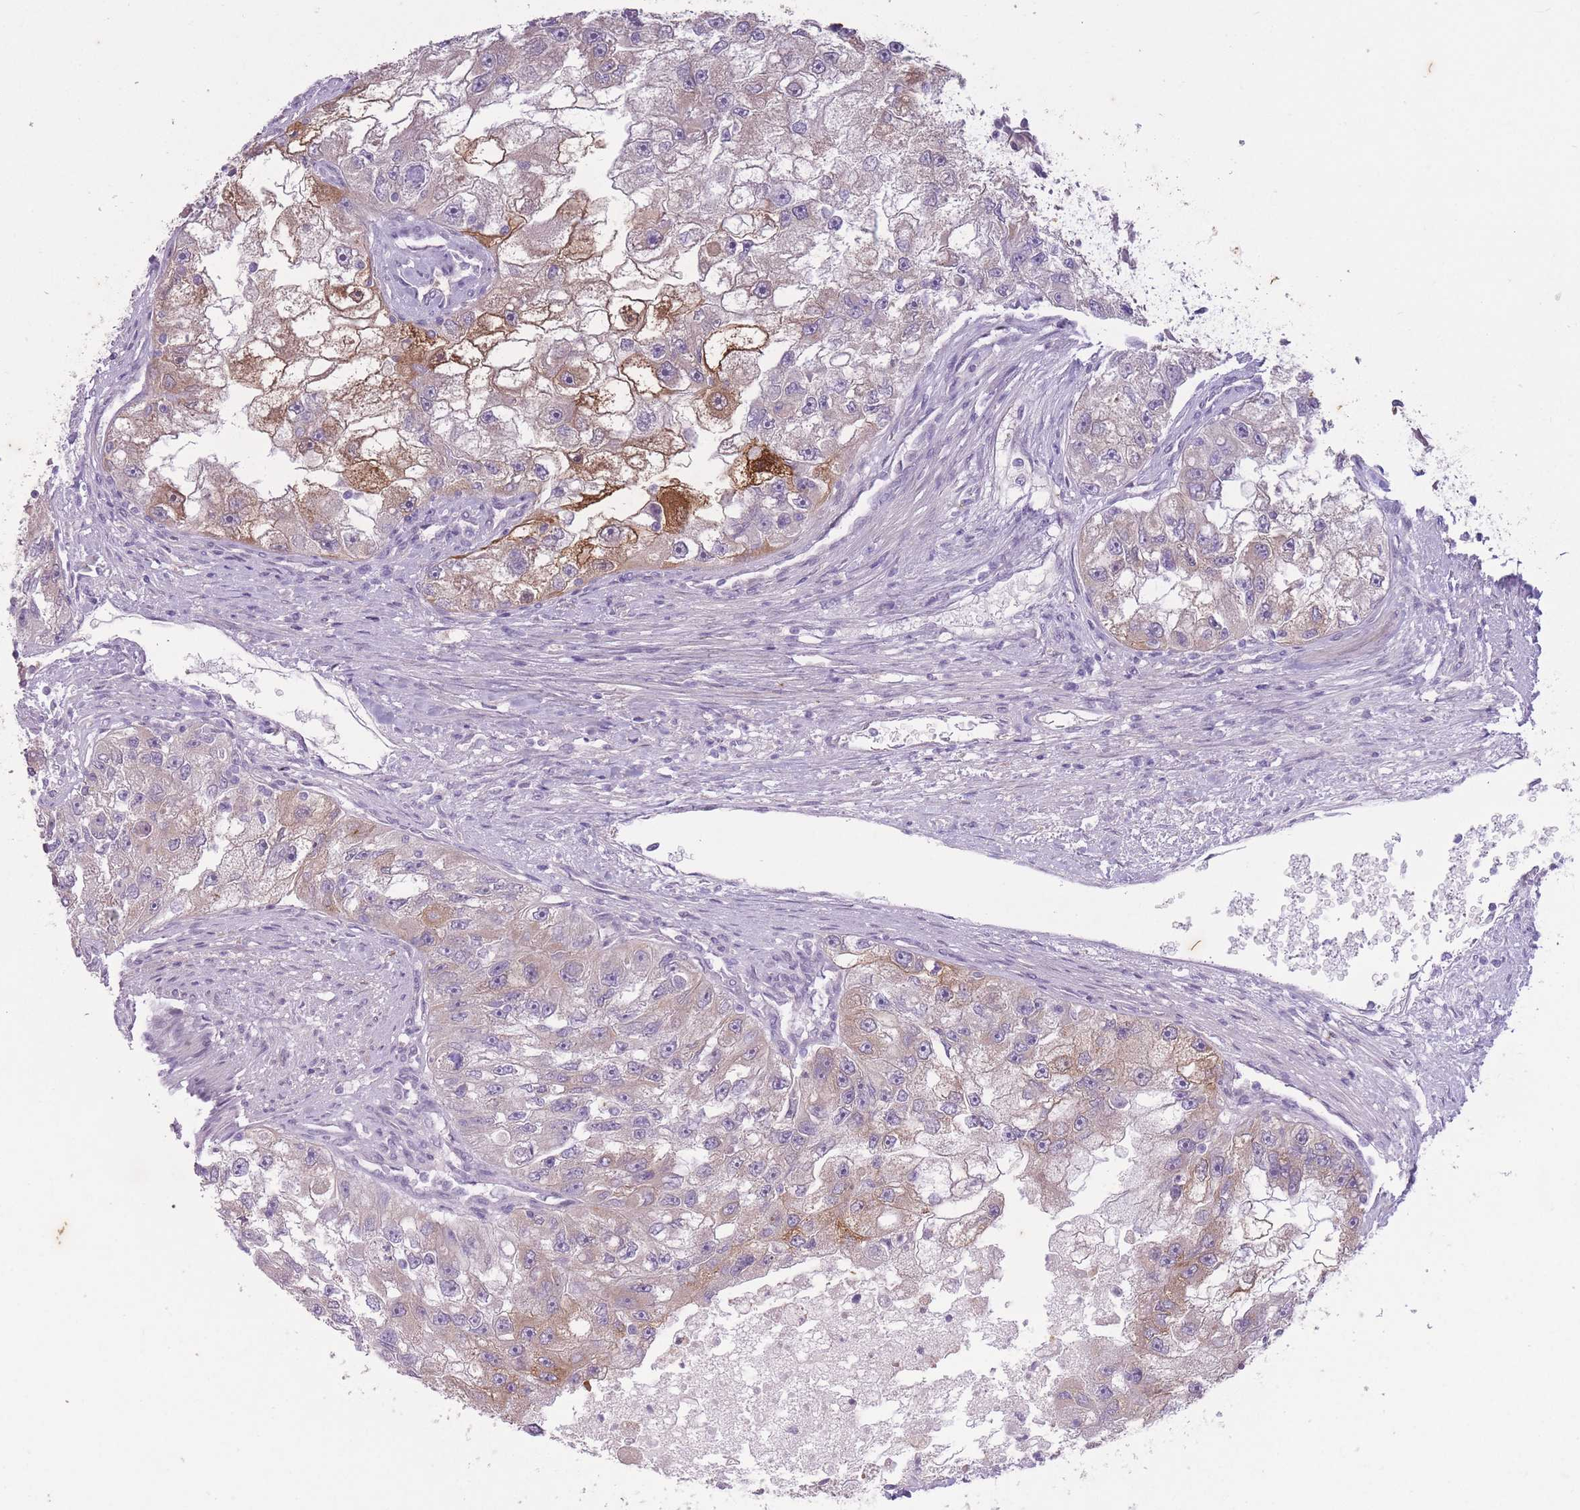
{"staining": {"intensity": "moderate", "quantity": "<25%", "location": "cytoplasmic/membranous"}, "tissue": "renal cancer", "cell_type": "Tumor cells", "image_type": "cancer", "snomed": [{"axis": "morphology", "description": "Adenocarcinoma, NOS"}, {"axis": "topography", "description": "Kidney"}], "caption": "Protein expression by immunohistochemistry (IHC) shows moderate cytoplasmic/membranous staining in about <25% of tumor cells in renal adenocarcinoma.", "gene": "ARPIN", "patient": {"sex": "male", "age": 63}}